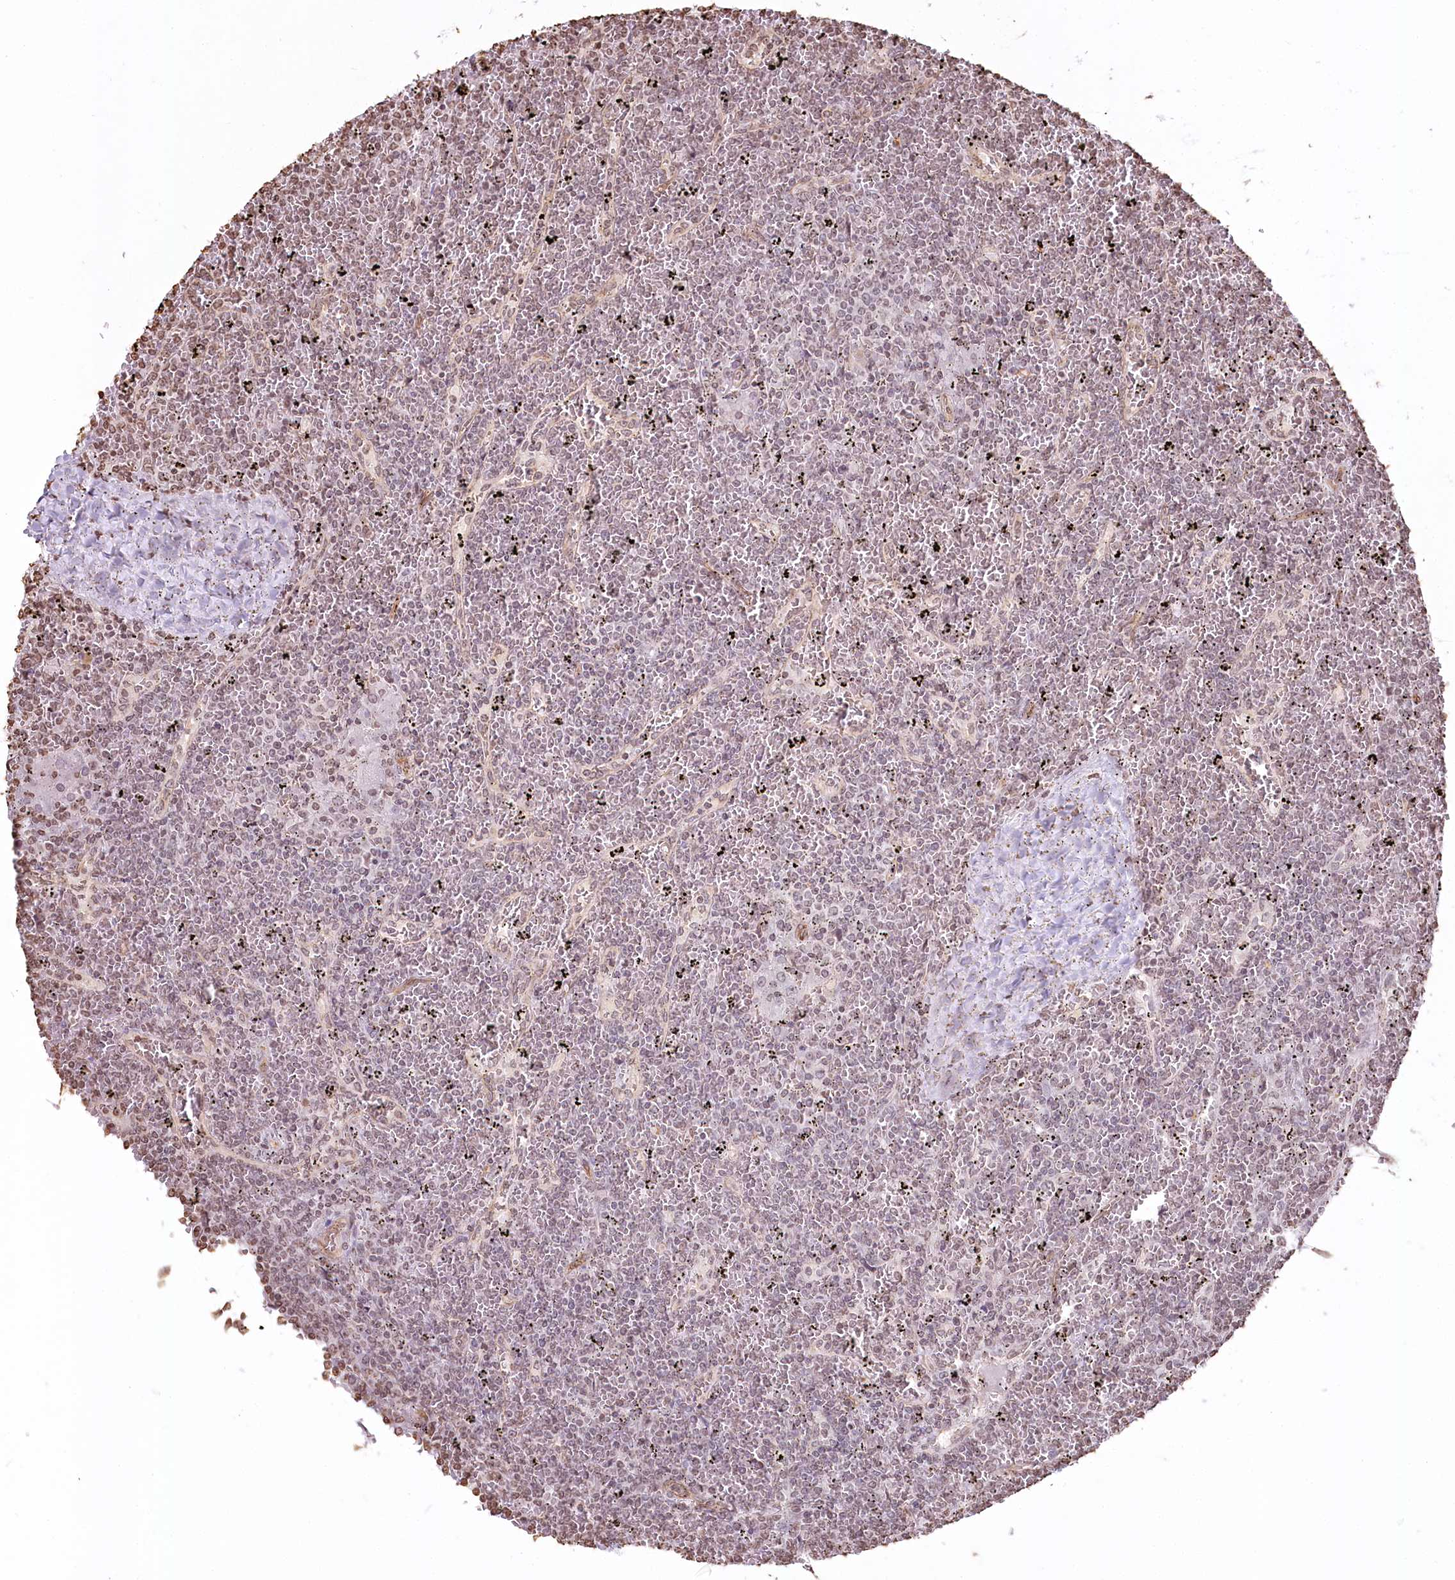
{"staining": {"intensity": "weak", "quantity": "25%-75%", "location": "nuclear"}, "tissue": "lymphoma", "cell_type": "Tumor cells", "image_type": "cancer", "snomed": [{"axis": "morphology", "description": "Malignant lymphoma, non-Hodgkin's type, Low grade"}, {"axis": "topography", "description": "Spleen"}], "caption": "IHC micrograph of lymphoma stained for a protein (brown), which exhibits low levels of weak nuclear staining in about 25%-75% of tumor cells.", "gene": "FAM13A", "patient": {"sex": "female", "age": 19}}